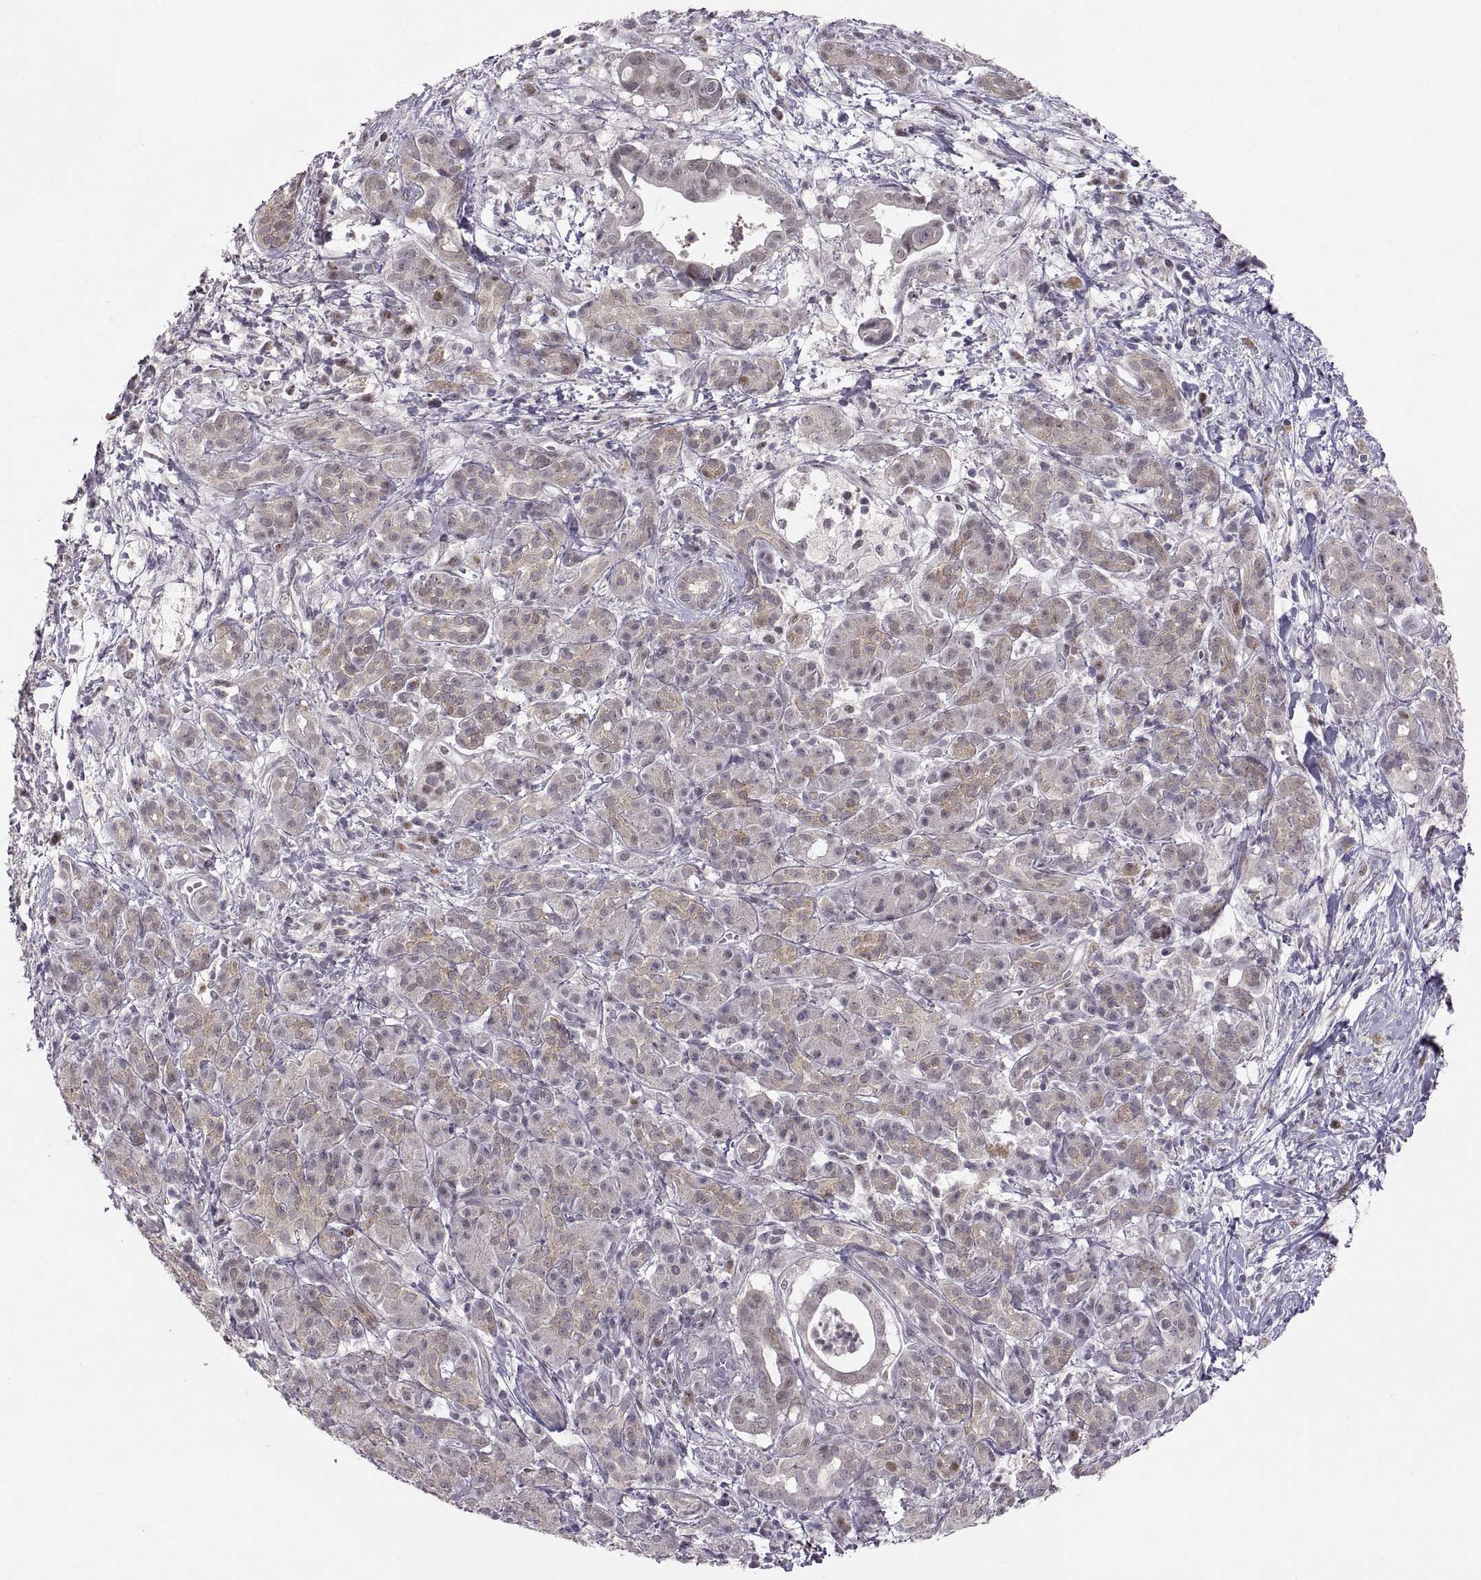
{"staining": {"intensity": "strong", "quantity": "<25%", "location": "nuclear"}, "tissue": "pancreatic cancer", "cell_type": "Tumor cells", "image_type": "cancer", "snomed": [{"axis": "morphology", "description": "Adenocarcinoma, NOS"}, {"axis": "topography", "description": "Pancreas"}], "caption": "Adenocarcinoma (pancreatic) tissue exhibits strong nuclear expression in about <25% of tumor cells, visualized by immunohistochemistry.", "gene": "SNAI1", "patient": {"sex": "male", "age": 61}}